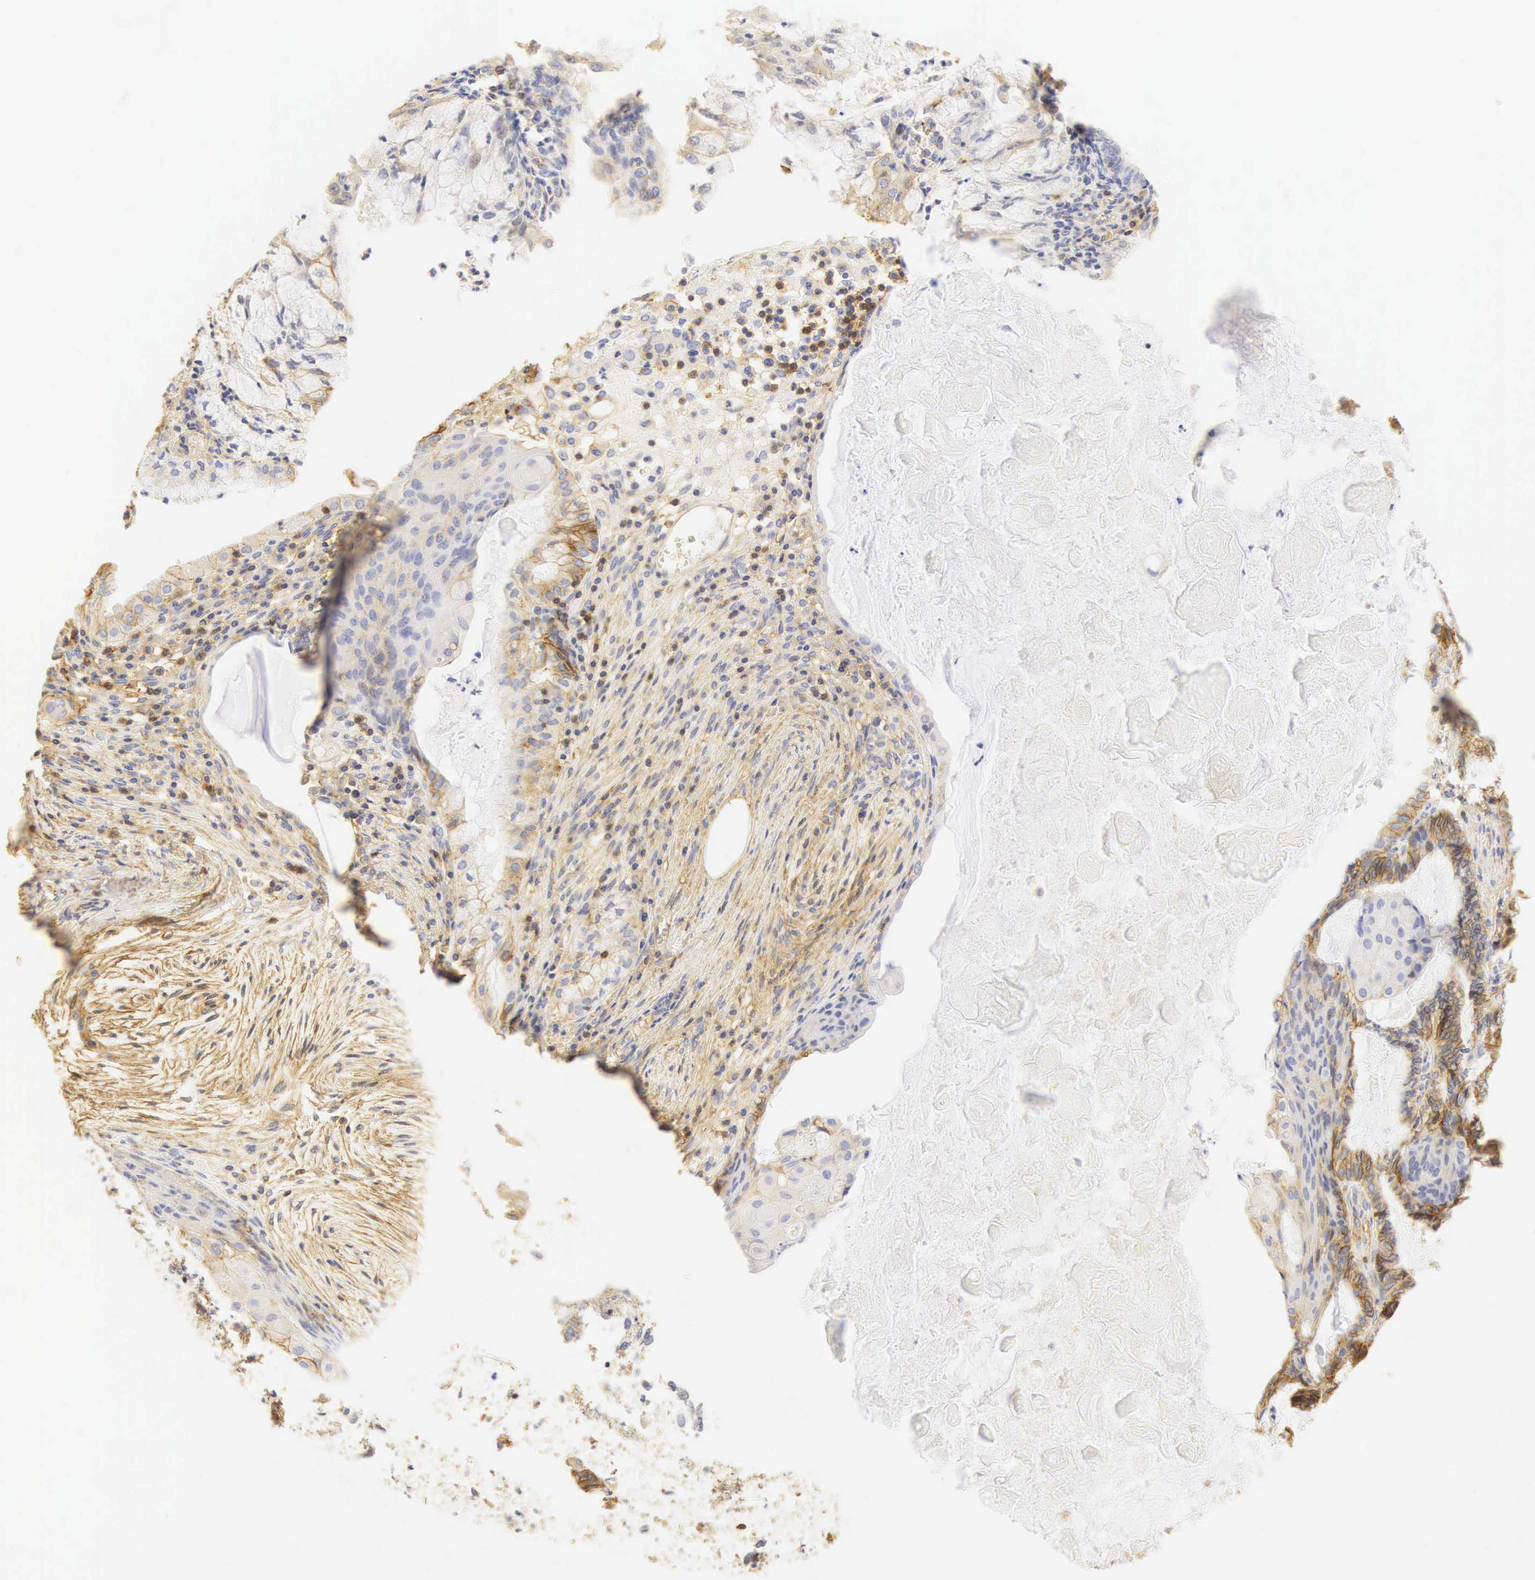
{"staining": {"intensity": "weak", "quantity": "25%-75%", "location": "cytoplasmic/membranous"}, "tissue": "endometrial cancer", "cell_type": "Tumor cells", "image_type": "cancer", "snomed": [{"axis": "morphology", "description": "Adenocarcinoma, NOS"}, {"axis": "topography", "description": "Endometrium"}], "caption": "Immunohistochemical staining of human endometrial adenocarcinoma shows low levels of weak cytoplasmic/membranous positivity in about 25%-75% of tumor cells. (Stains: DAB in brown, nuclei in blue, Microscopy: brightfield microscopy at high magnification).", "gene": "CD99", "patient": {"sex": "female", "age": 79}}